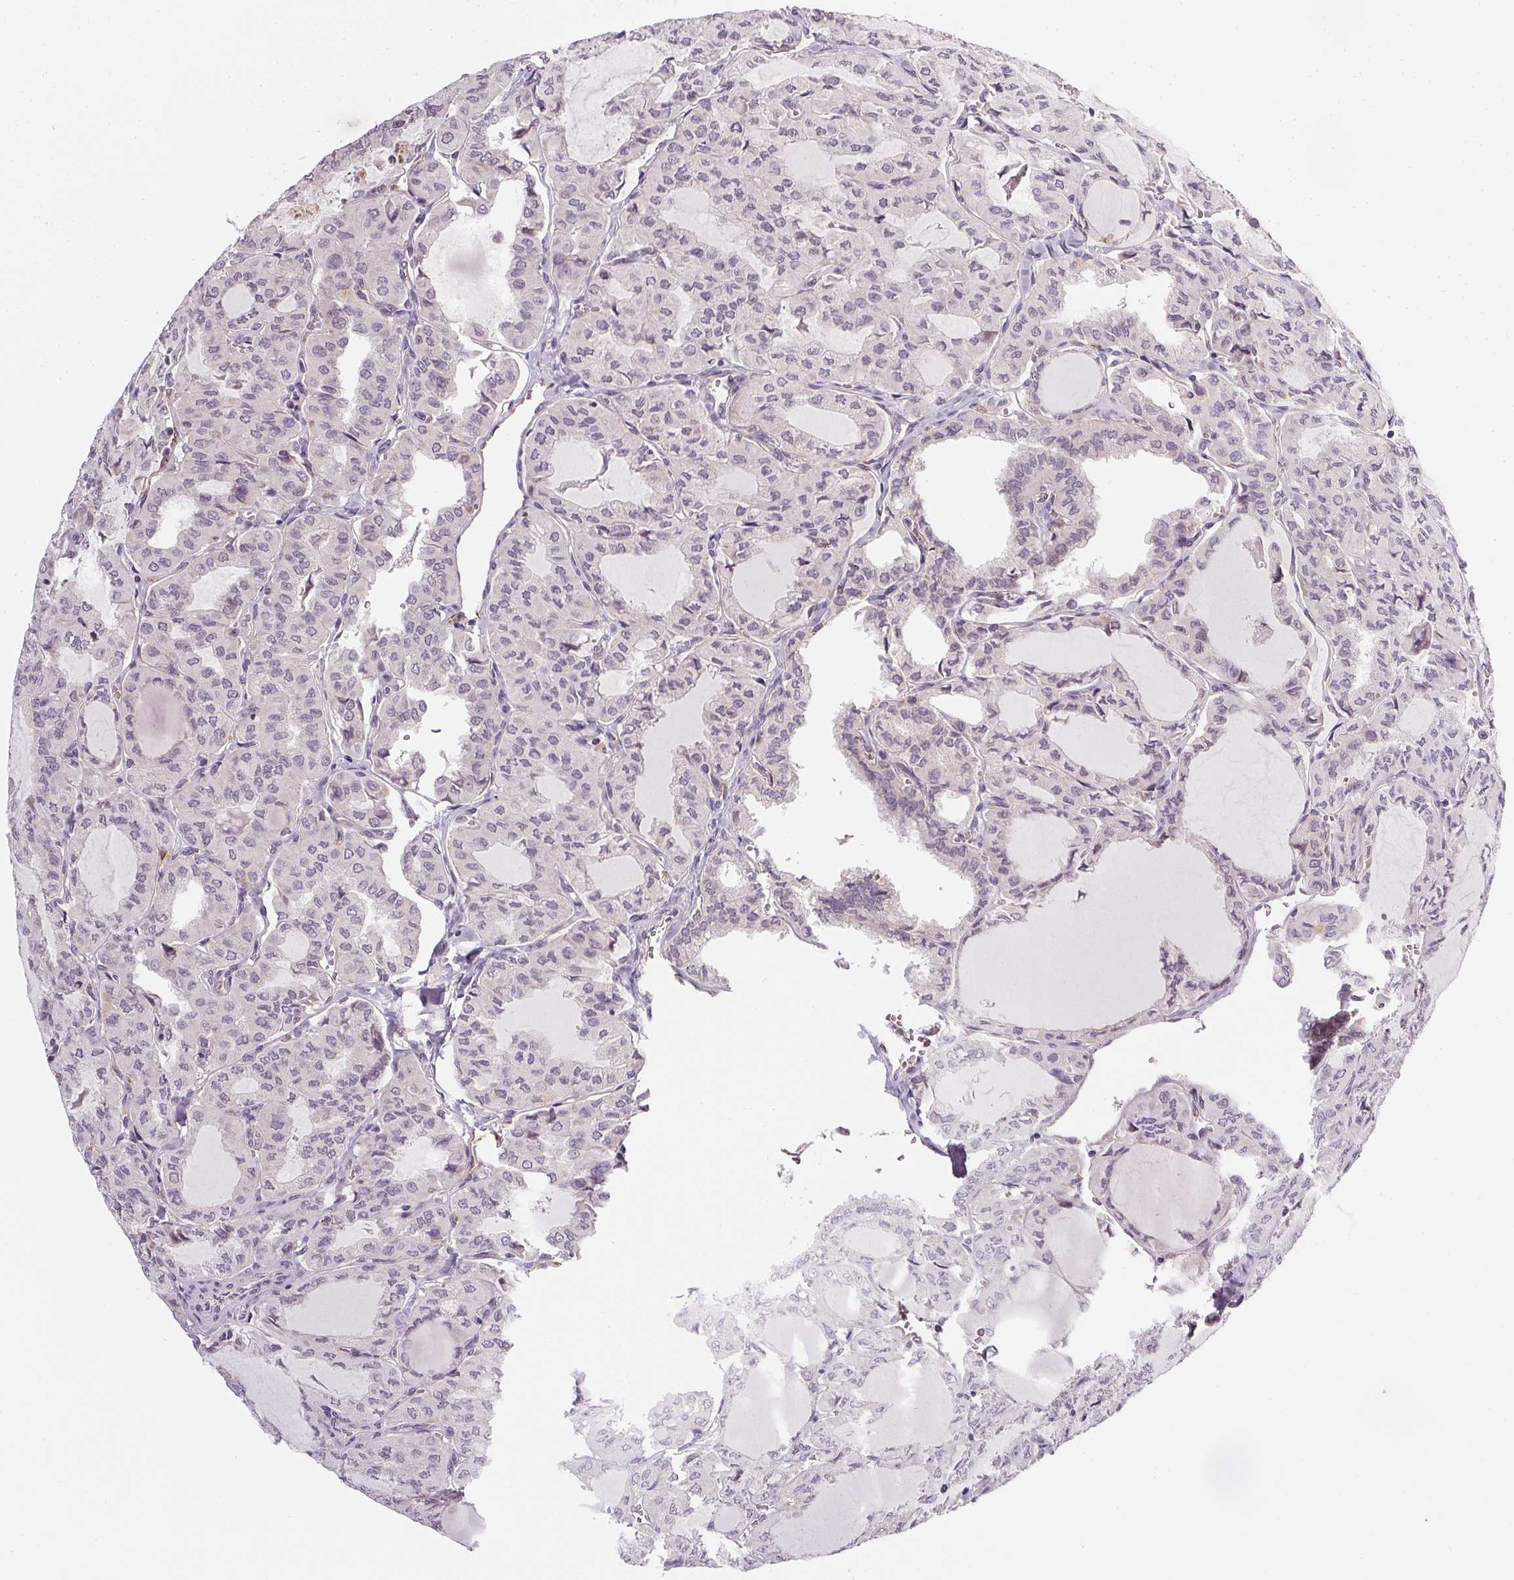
{"staining": {"intensity": "negative", "quantity": "none", "location": "none"}, "tissue": "thyroid cancer", "cell_type": "Tumor cells", "image_type": "cancer", "snomed": [{"axis": "morphology", "description": "Papillary adenocarcinoma, NOS"}, {"axis": "topography", "description": "Thyroid gland"}], "caption": "High magnification brightfield microscopy of thyroid cancer stained with DAB (3,3'-diaminobenzidine) (brown) and counterstained with hematoxylin (blue): tumor cells show no significant positivity. Nuclei are stained in blue.", "gene": "NCOA4", "patient": {"sex": "male", "age": 20}}